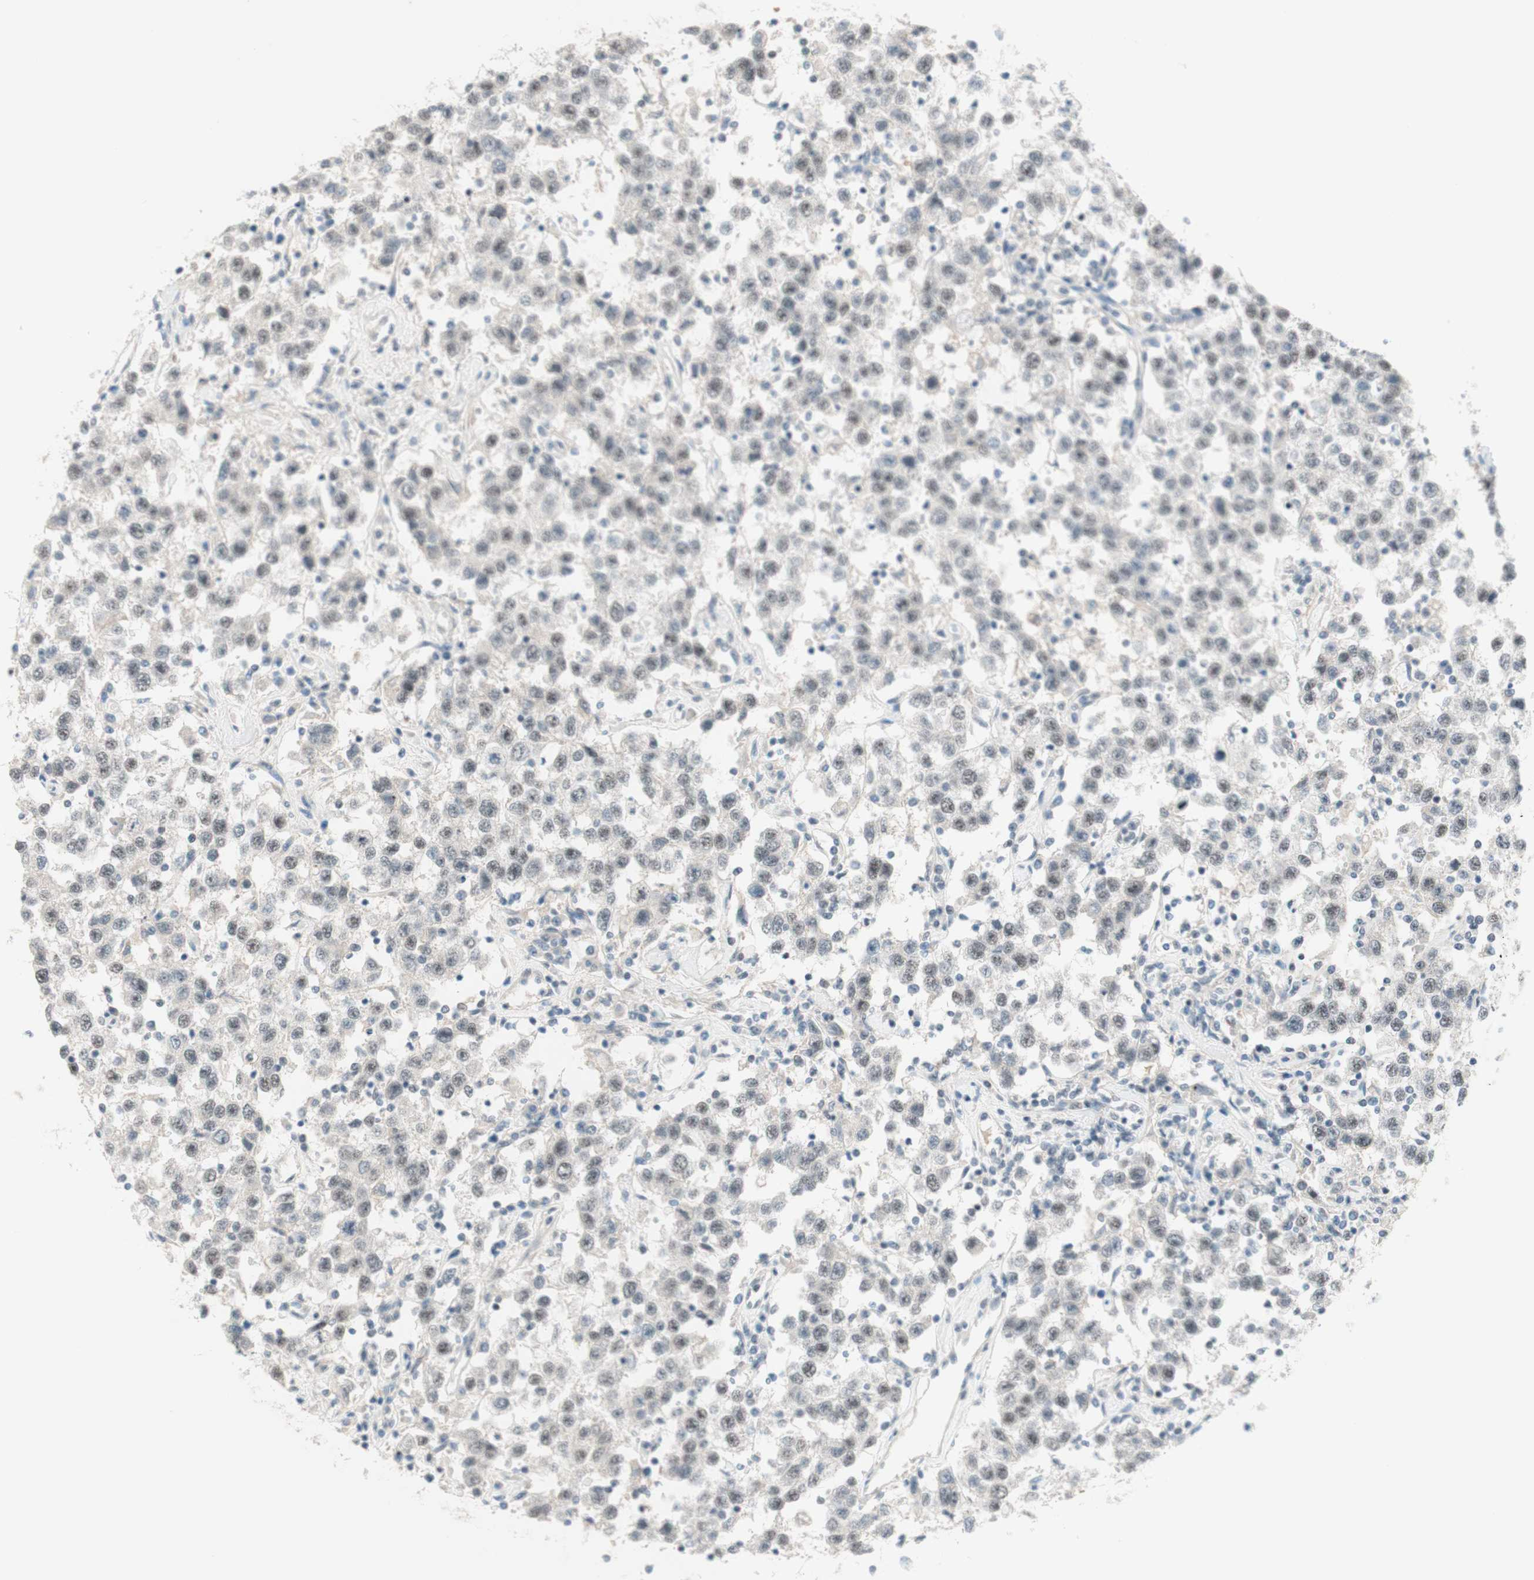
{"staining": {"intensity": "weak", "quantity": "25%-75%", "location": "nuclear"}, "tissue": "testis cancer", "cell_type": "Tumor cells", "image_type": "cancer", "snomed": [{"axis": "morphology", "description": "Seminoma, NOS"}, {"axis": "topography", "description": "Testis"}], "caption": "Human testis cancer stained with a brown dye displays weak nuclear positive positivity in about 25%-75% of tumor cells.", "gene": "JPH1", "patient": {"sex": "male", "age": 41}}